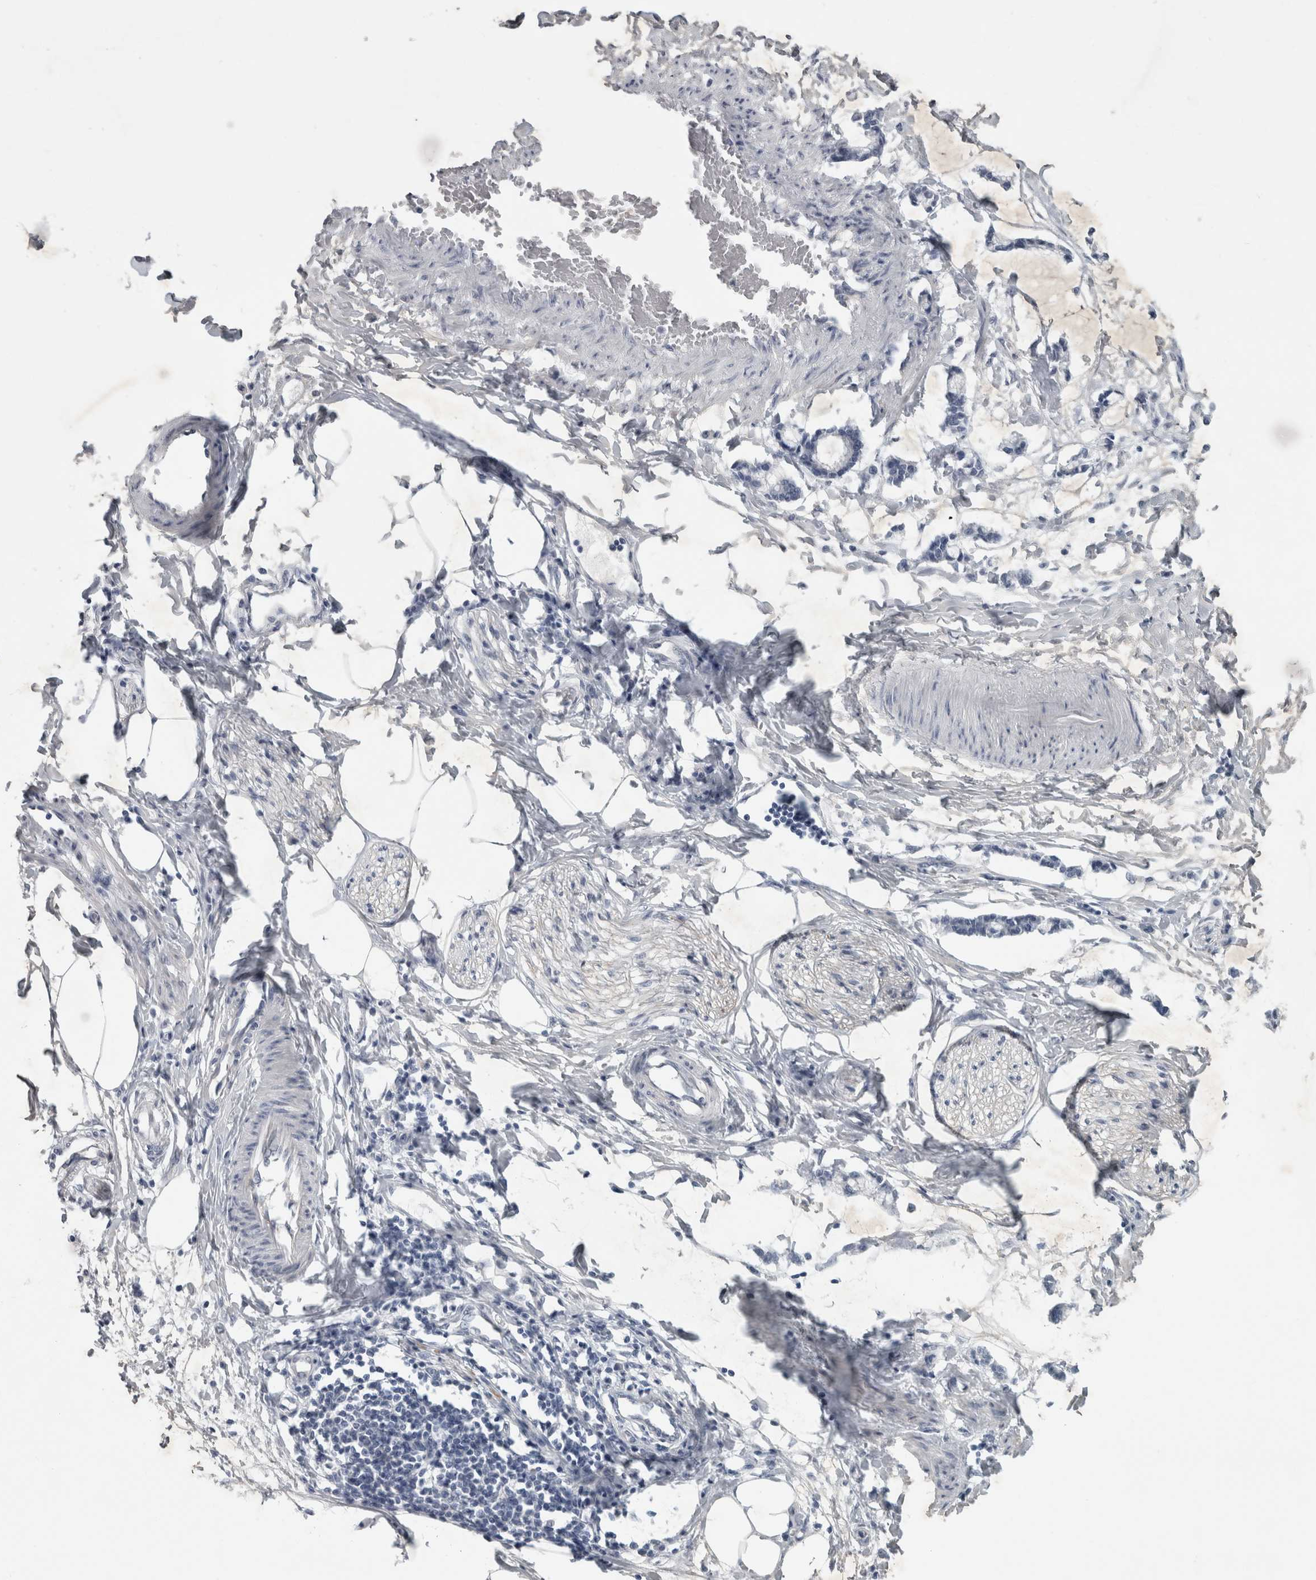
{"staining": {"intensity": "negative", "quantity": "none", "location": "none"}, "tissue": "adipose tissue", "cell_type": "Adipocytes", "image_type": "normal", "snomed": [{"axis": "morphology", "description": "Normal tissue, NOS"}, {"axis": "morphology", "description": "Adenocarcinoma, NOS"}, {"axis": "topography", "description": "Colon"}, {"axis": "topography", "description": "Peripheral nerve tissue"}], "caption": "There is no significant positivity in adipocytes of adipose tissue. (DAB IHC visualized using brightfield microscopy, high magnification).", "gene": "FXYD7", "patient": {"sex": "male", "age": 14}}